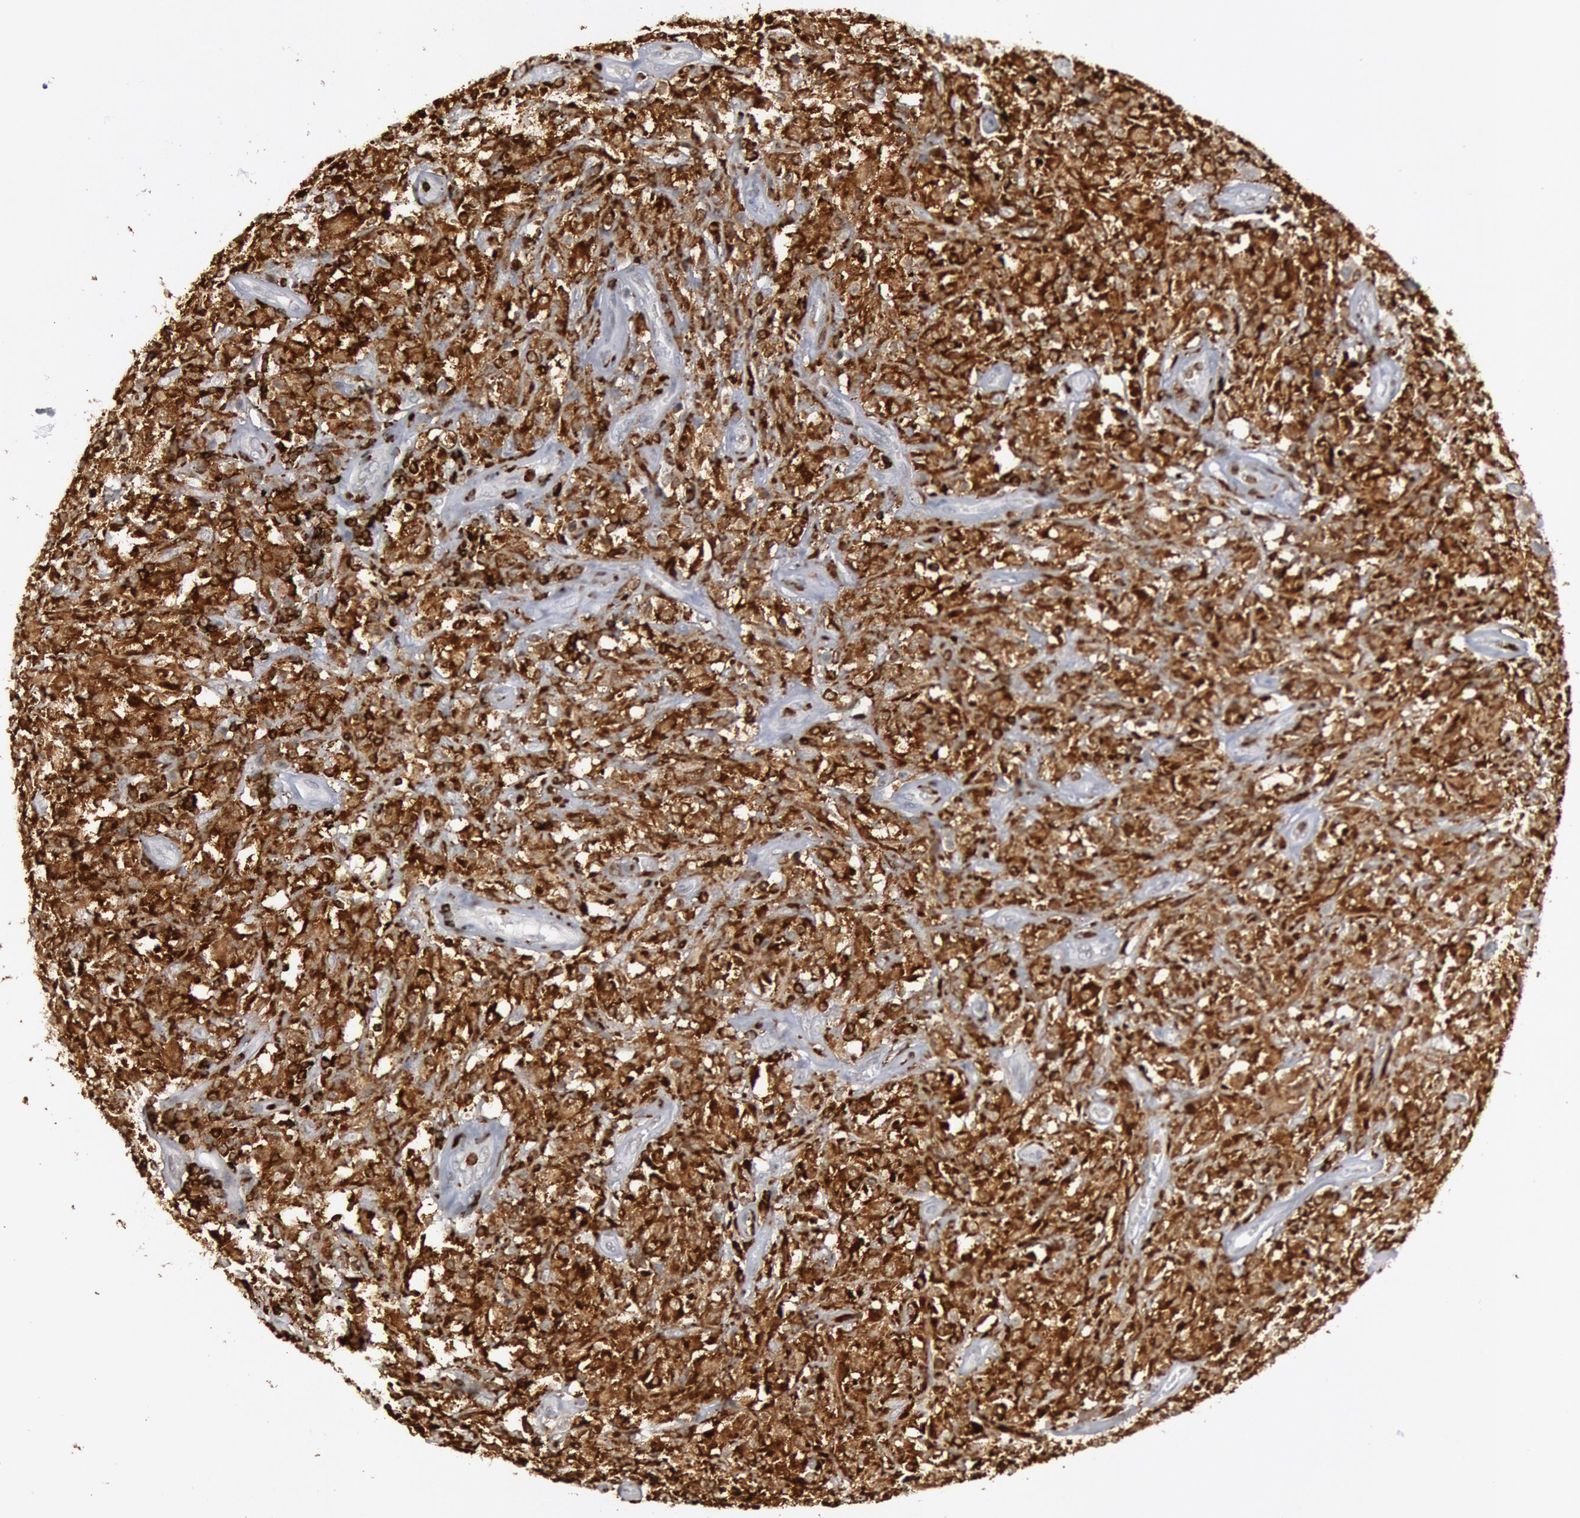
{"staining": {"intensity": "strong", "quantity": ">75%", "location": "cytoplasmic/membranous,nuclear"}, "tissue": "testis cancer", "cell_type": "Tumor cells", "image_type": "cancer", "snomed": [{"axis": "morphology", "description": "Seminoma, NOS"}, {"axis": "topography", "description": "Testis"}], "caption": "Protein expression analysis of human testis cancer (seminoma) reveals strong cytoplasmic/membranous and nuclear expression in about >75% of tumor cells.", "gene": "PTPN6", "patient": {"sex": "male", "age": 34}}